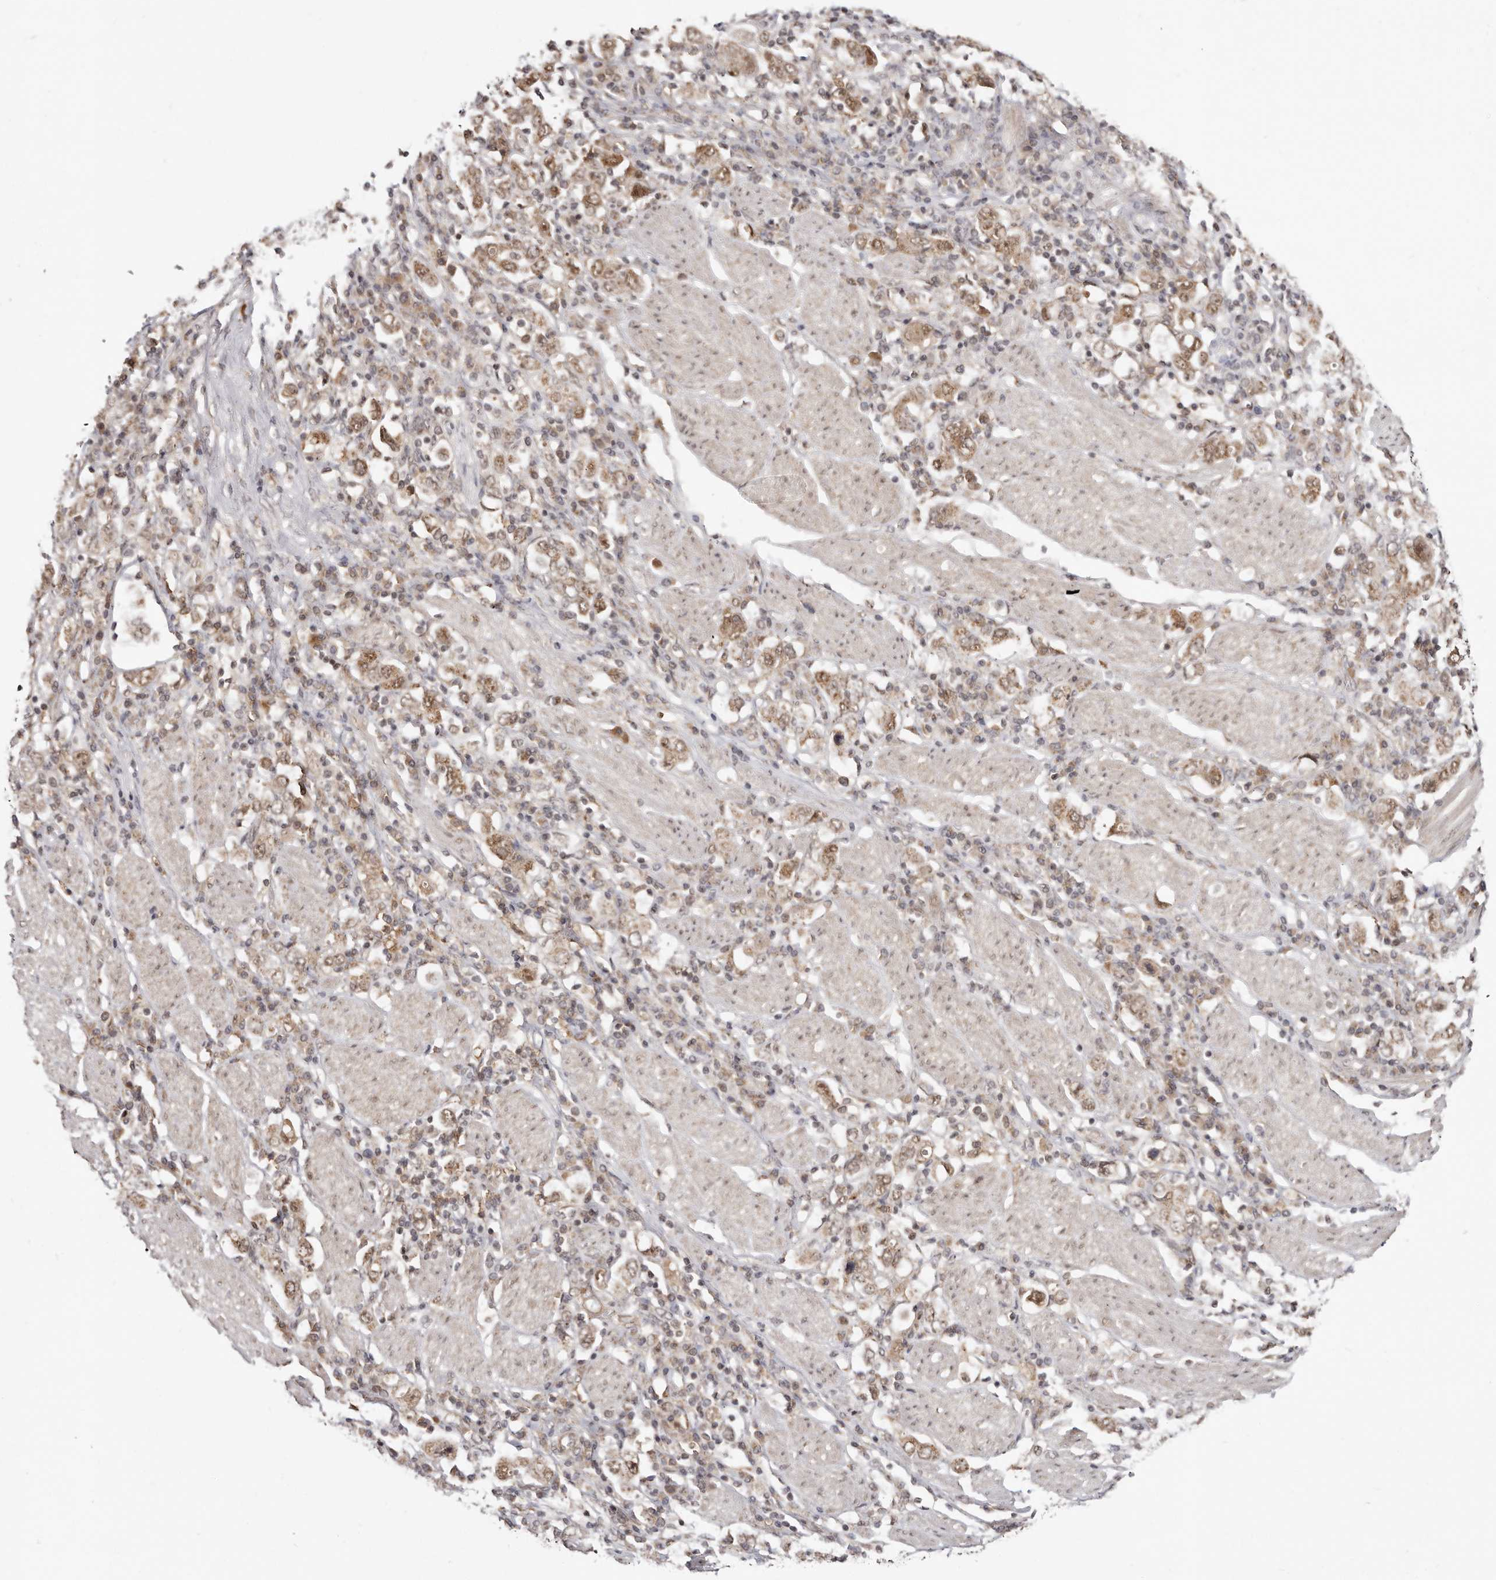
{"staining": {"intensity": "moderate", "quantity": ">75%", "location": "cytoplasmic/membranous,nuclear"}, "tissue": "stomach cancer", "cell_type": "Tumor cells", "image_type": "cancer", "snomed": [{"axis": "morphology", "description": "Adenocarcinoma, NOS"}, {"axis": "topography", "description": "Stomach, upper"}], "caption": "This is a photomicrograph of immunohistochemistry staining of stomach adenocarcinoma, which shows moderate positivity in the cytoplasmic/membranous and nuclear of tumor cells.", "gene": "MED8", "patient": {"sex": "male", "age": 62}}